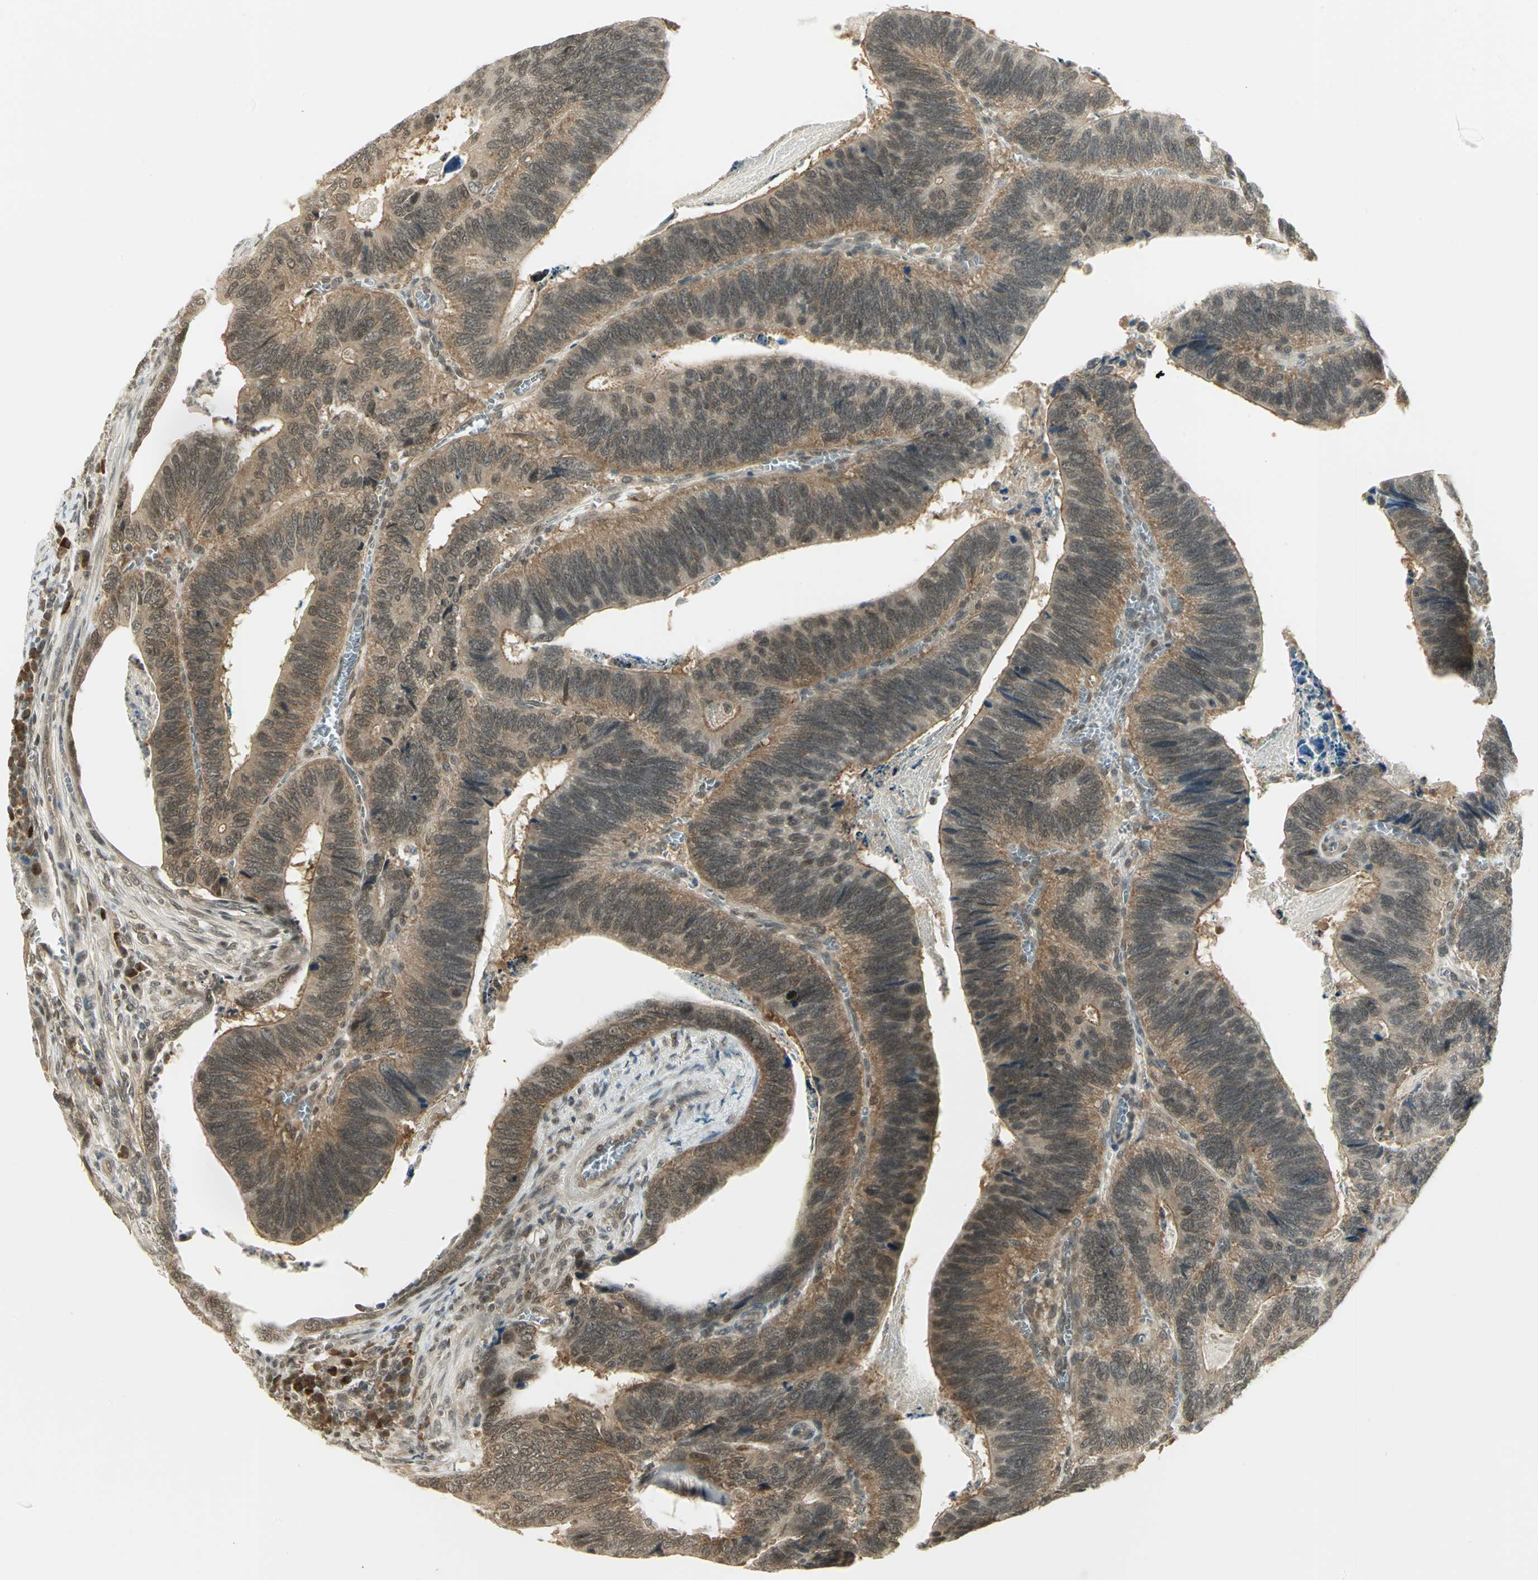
{"staining": {"intensity": "moderate", "quantity": ">75%", "location": "cytoplasmic/membranous"}, "tissue": "colorectal cancer", "cell_type": "Tumor cells", "image_type": "cancer", "snomed": [{"axis": "morphology", "description": "Adenocarcinoma, NOS"}, {"axis": "topography", "description": "Colon"}], "caption": "This is a photomicrograph of IHC staining of colorectal cancer, which shows moderate positivity in the cytoplasmic/membranous of tumor cells.", "gene": "CDC34", "patient": {"sex": "male", "age": 72}}